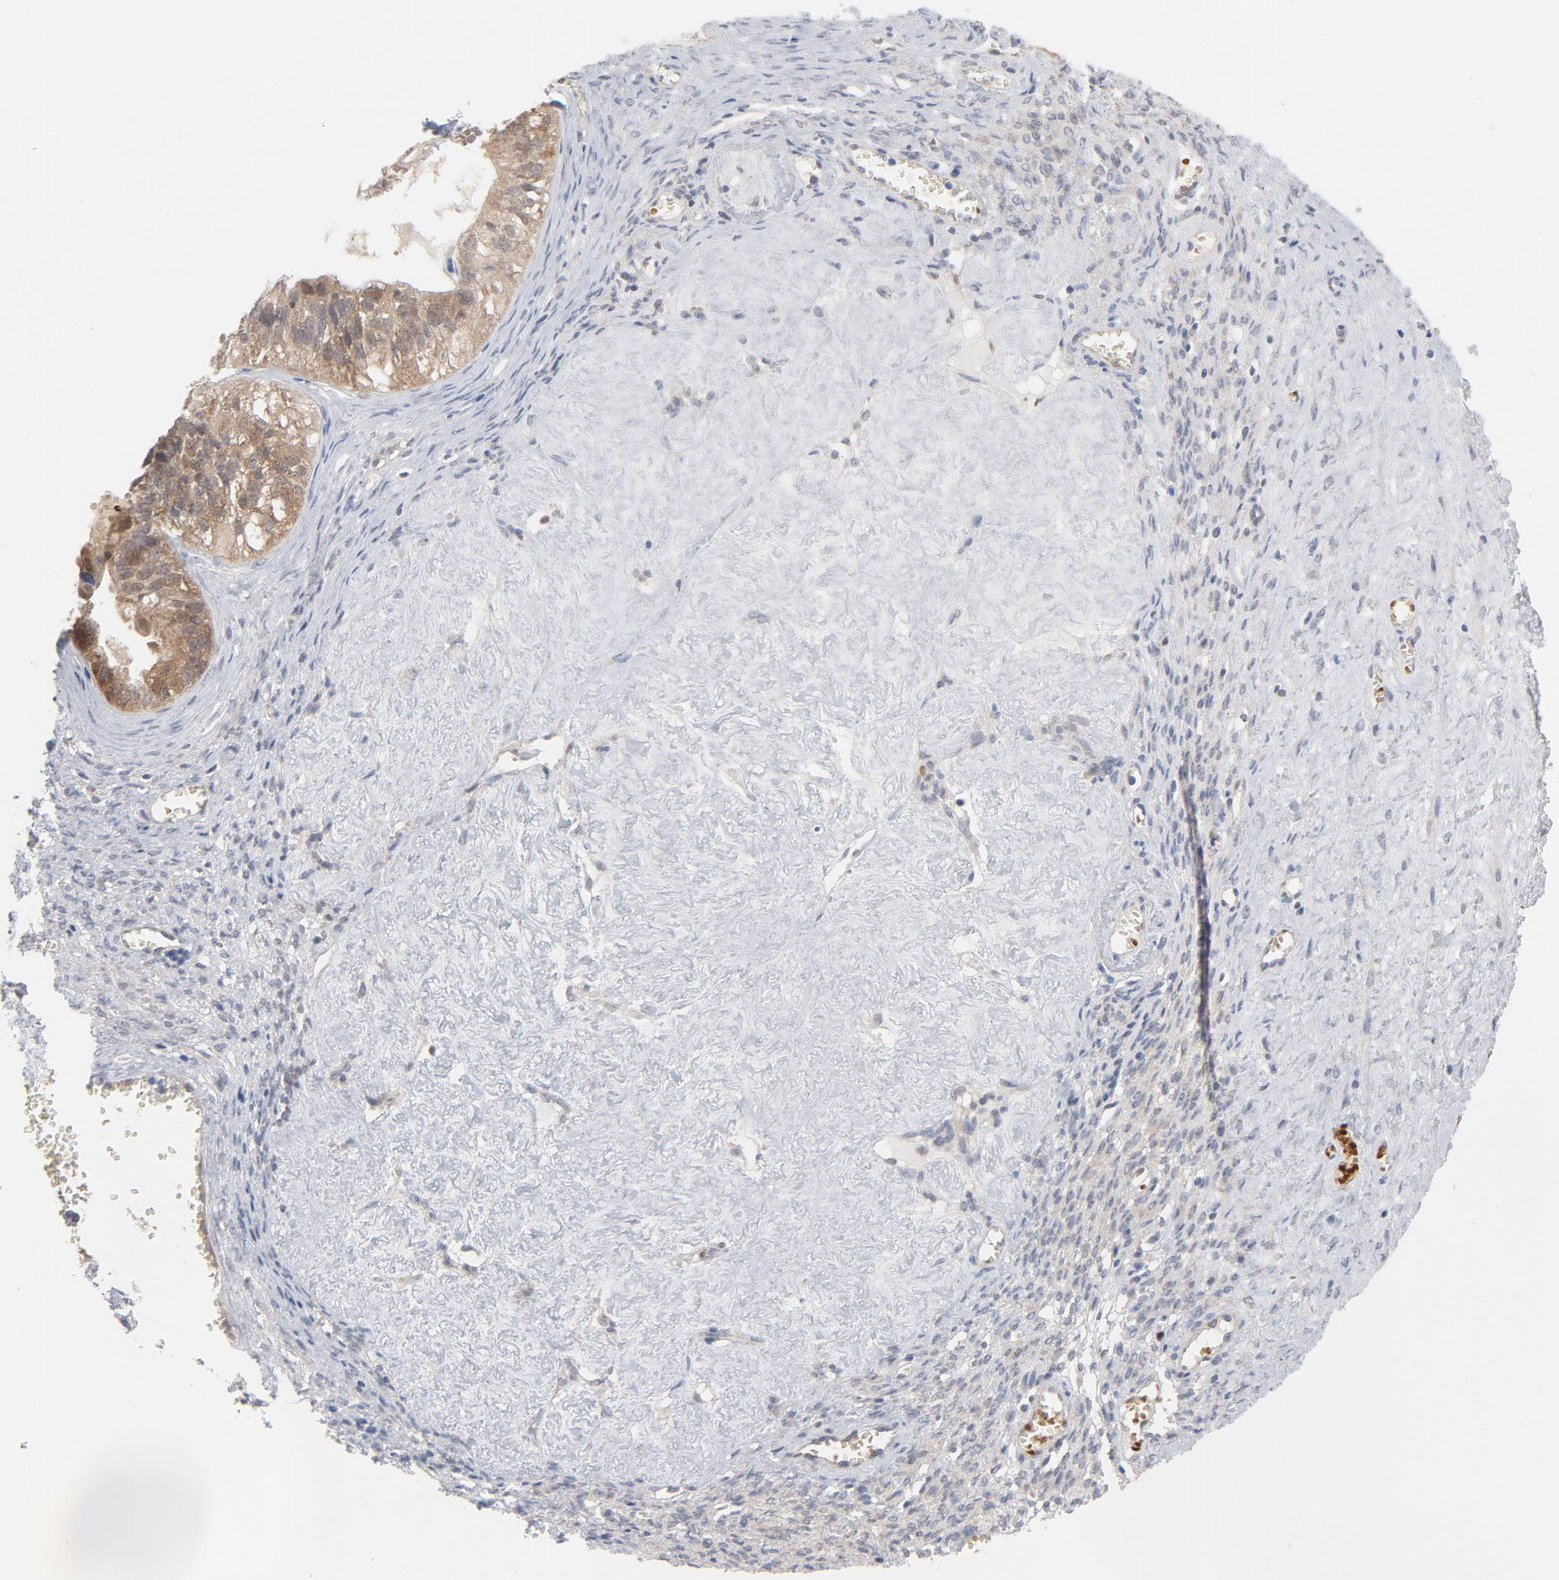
{"staining": {"intensity": "moderate", "quantity": ">75%", "location": "cytoplasmic/membranous"}, "tissue": "ovarian cancer", "cell_type": "Tumor cells", "image_type": "cancer", "snomed": [{"axis": "morphology", "description": "Carcinoma, endometroid"}, {"axis": "topography", "description": "Ovary"}], "caption": "Moderate cytoplasmic/membranous staining for a protein is identified in approximately >75% of tumor cells of ovarian endometroid carcinoma using immunohistochemistry (IHC).", "gene": "PRDX1", "patient": {"sex": "female", "age": 85}}